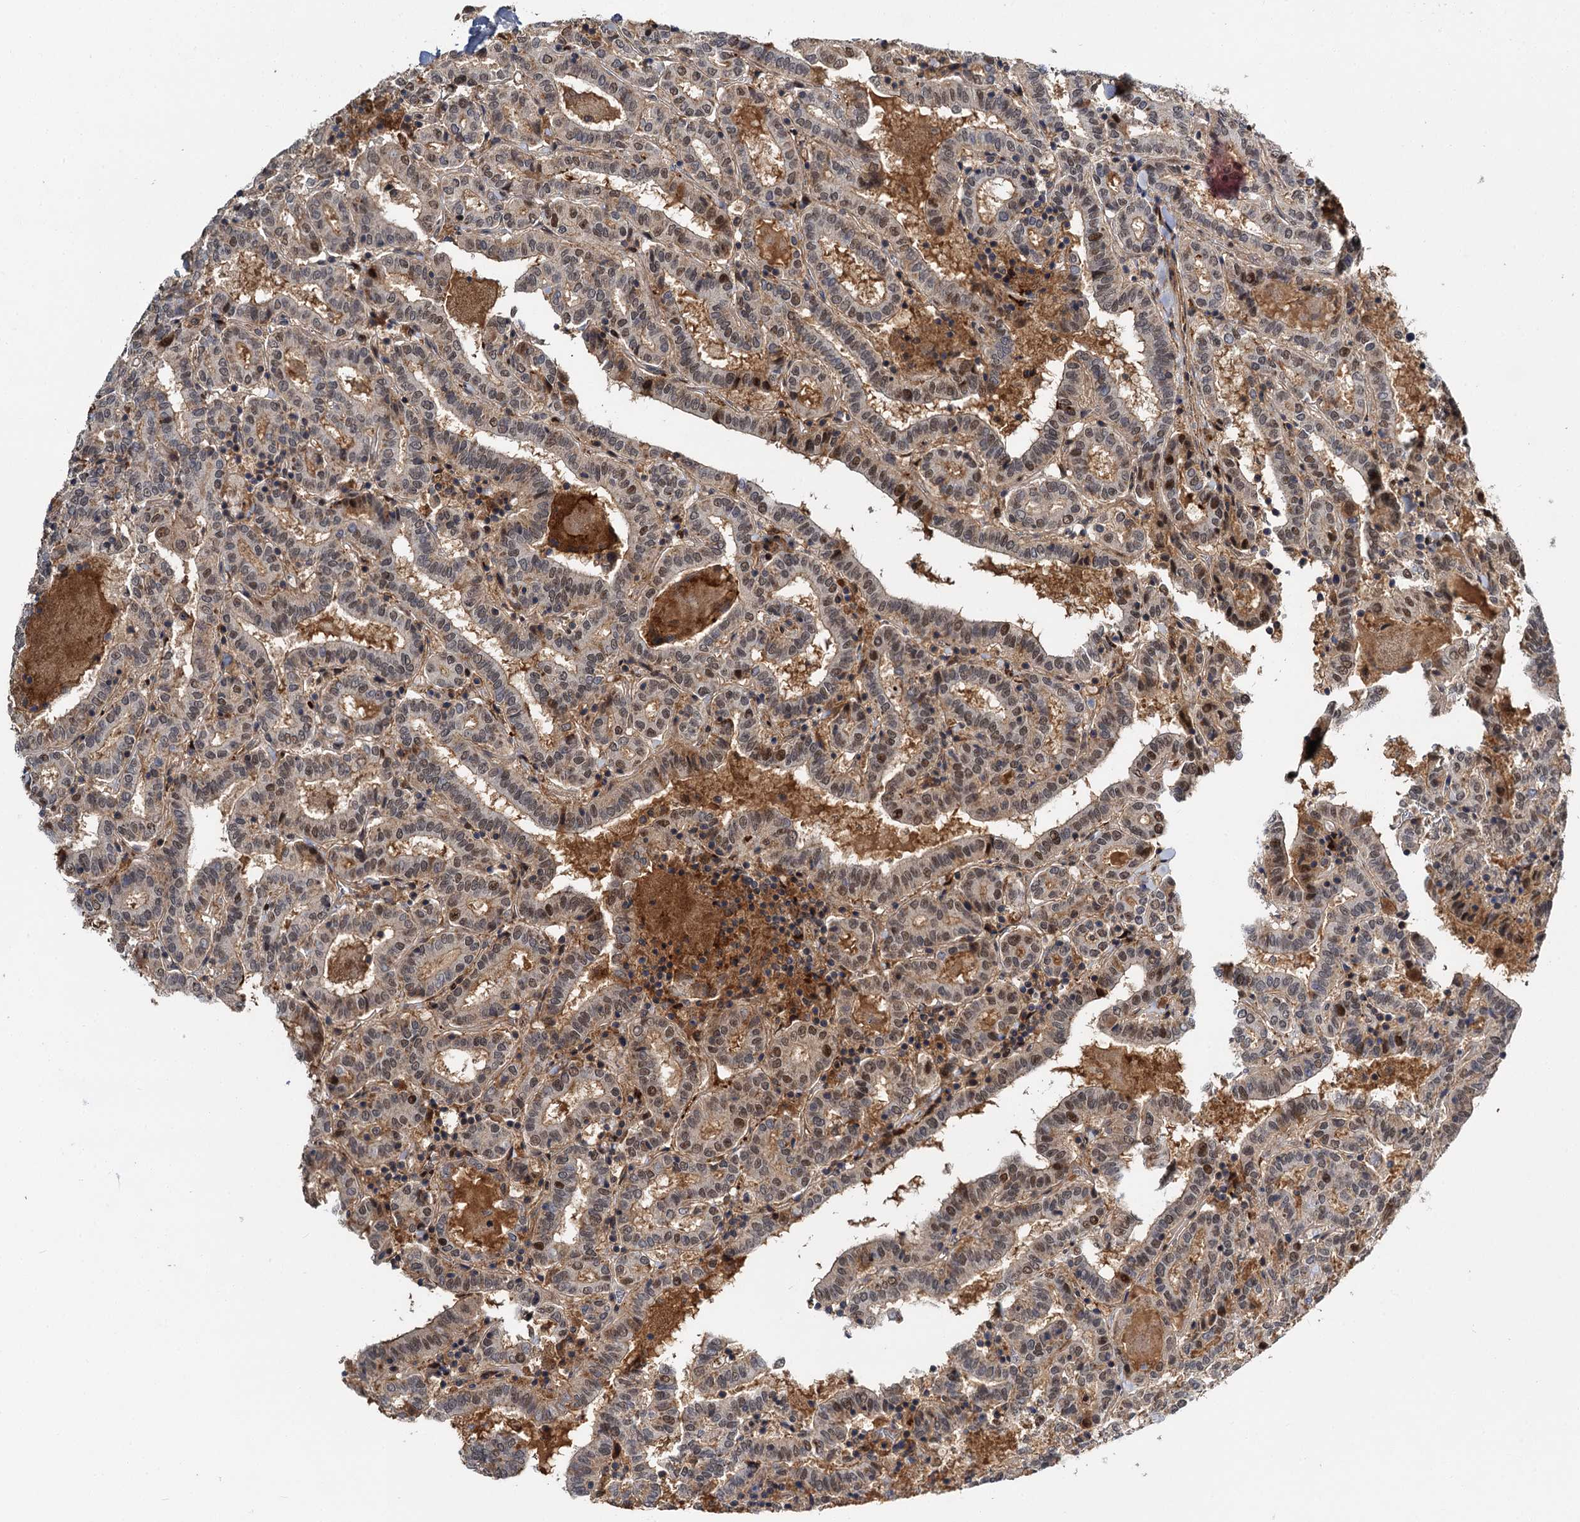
{"staining": {"intensity": "moderate", "quantity": "25%-75%", "location": "cytoplasmic/membranous,nuclear"}, "tissue": "thyroid cancer", "cell_type": "Tumor cells", "image_type": "cancer", "snomed": [{"axis": "morphology", "description": "Papillary adenocarcinoma, NOS"}, {"axis": "topography", "description": "Thyroid gland"}], "caption": "IHC photomicrograph of neoplastic tissue: papillary adenocarcinoma (thyroid) stained using immunohistochemistry displays medium levels of moderate protein expression localized specifically in the cytoplasmic/membranous and nuclear of tumor cells, appearing as a cytoplasmic/membranous and nuclear brown color.", "gene": "MBD6", "patient": {"sex": "female", "age": 72}}